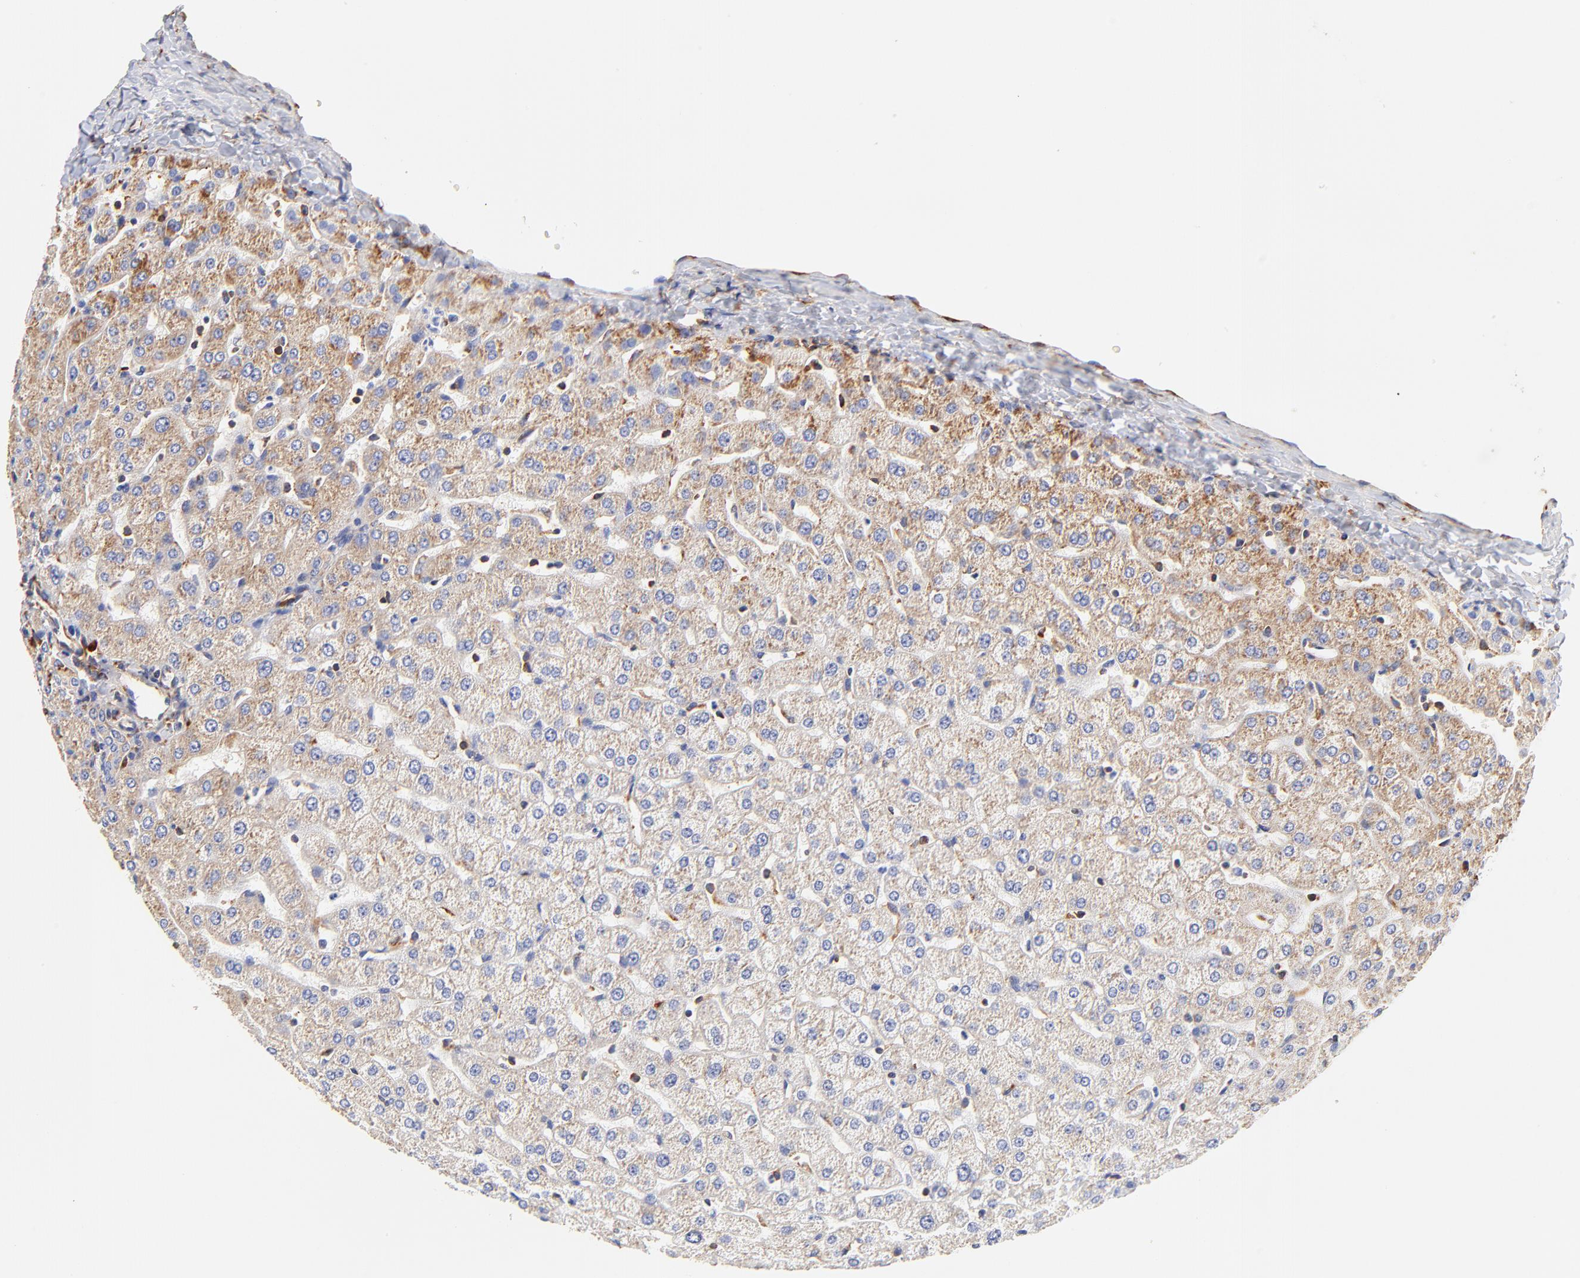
{"staining": {"intensity": "negative", "quantity": "none", "location": "none"}, "tissue": "liver", "cell_type": "Cholangiocytes", "image_type": "normal", "snomed": [{"axis": "morphology", "description": "Normal tissue, NOS"}, {"axis": "morphology", "description": "Fibrosis, NOS"}, {"axis": "topography", "description": "Liver"}], "caption": "Protein analysis of benign liver shows no significant positivity in cholangiocytes. Nuclei are stained in blue.", "gene": "RPL27", "patient": {"sex": "female", "age": 29}}